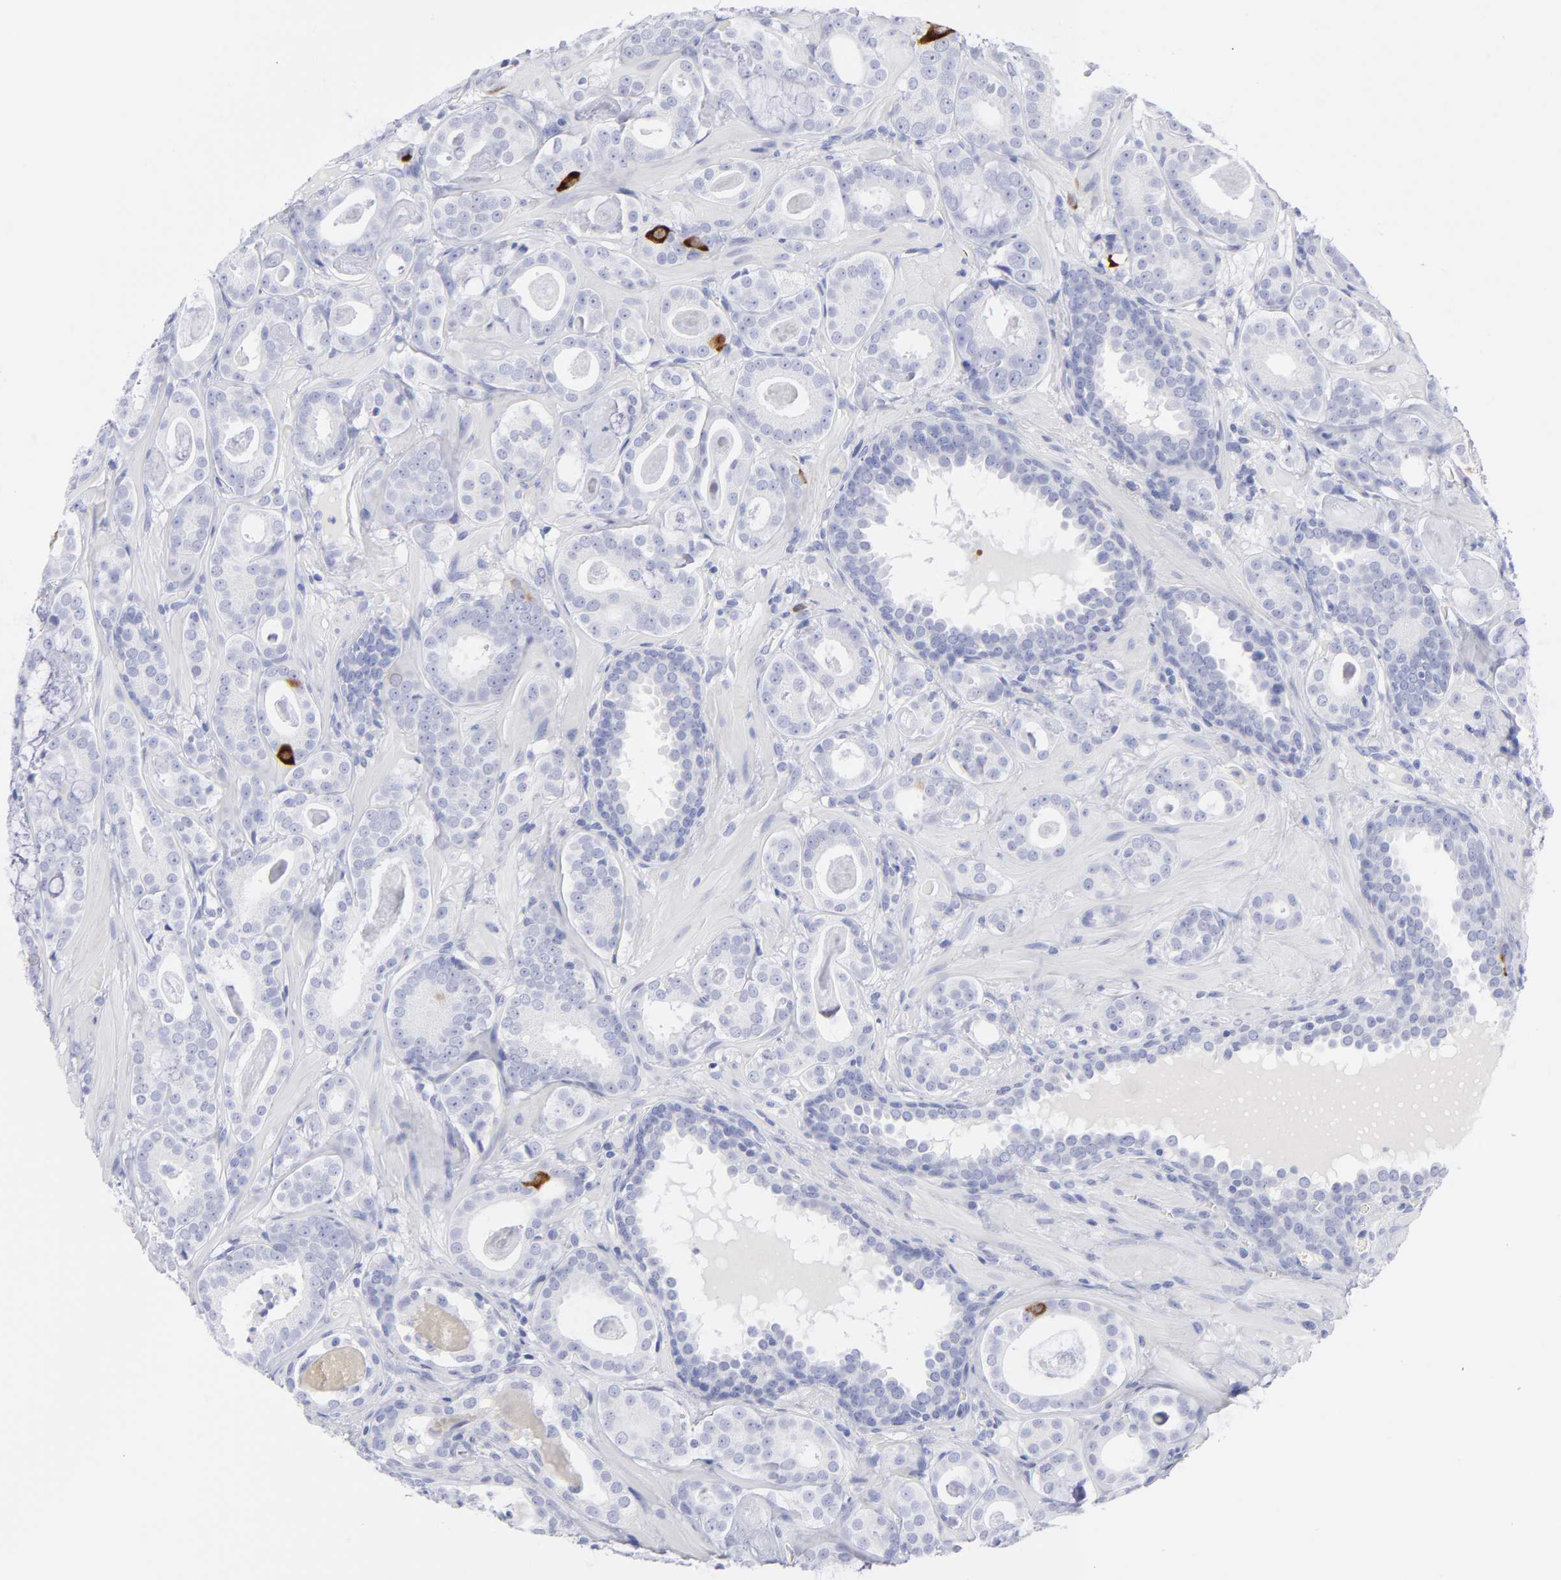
{"staining": {"intensity": "strong", "quantity": "<25%", "location": "cytoplasmic/membranous"}, "tissue": "prostate cancer", "cell_type": "Tumor cells", "image_type": "cancer", "snomed": [{"axis": "morphology", "description": "Adenocarcinoma, Low grade"}, {"axis": "topography", "description": "Prostate"}], "caption": "Prostate cancer tissue demonstrates strong cytoplasmic/membranous staining in about <25% of tumor cells, visualized by immunohistochemistry. (DAB = brown stain, brightfield microscopy at high magnification).", "gene": "CCNB1", "patient": {"sex": "male", "age": 57}}